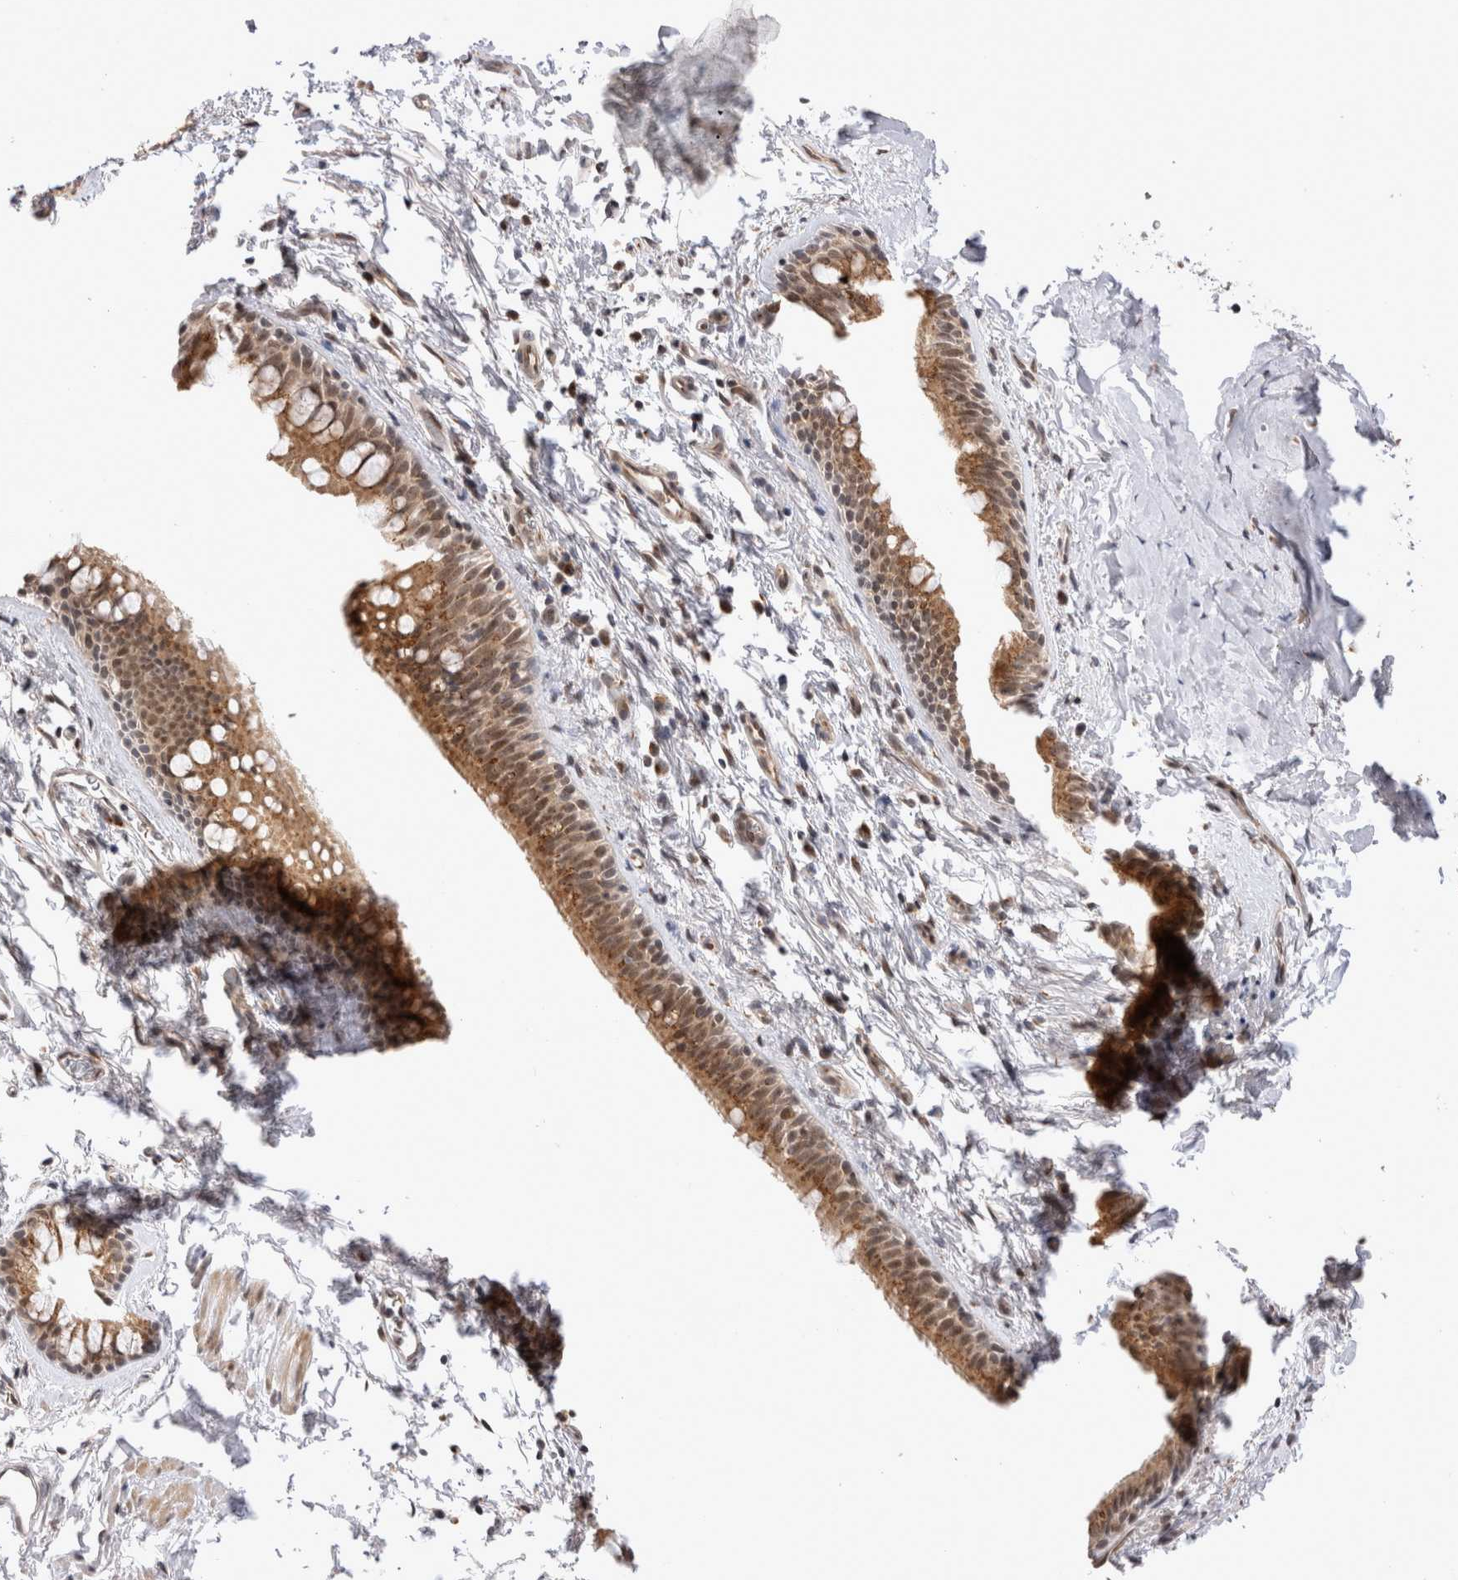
{"staining": {"intensity": "moderate", "quantity": ">75%", "location": "cytoplasmic/membranous,nuclear"}, "tissue": "bronchus", "cell_type": "Respiratory epithelial cells", "image_type": "normal", "snomed": [{"axis": "morphology", "description": "Normal tissue, NOS"}, {"axis": "topography", "description": "Cartilage tissue"}, {"axis": "topography", "description": "Bronchus"}, {"axis": "topography", "description": "Lung"}], "caption": "There is medium levels of moderate cytoplasmic/membranous,nuclear positivity in respiratory epithelial cells of normal bronchus, as demonstrated by immunohistochemical staining (brown color).", "gene": "TMEM65", "patient": {"sex": "male", "age": 64}}